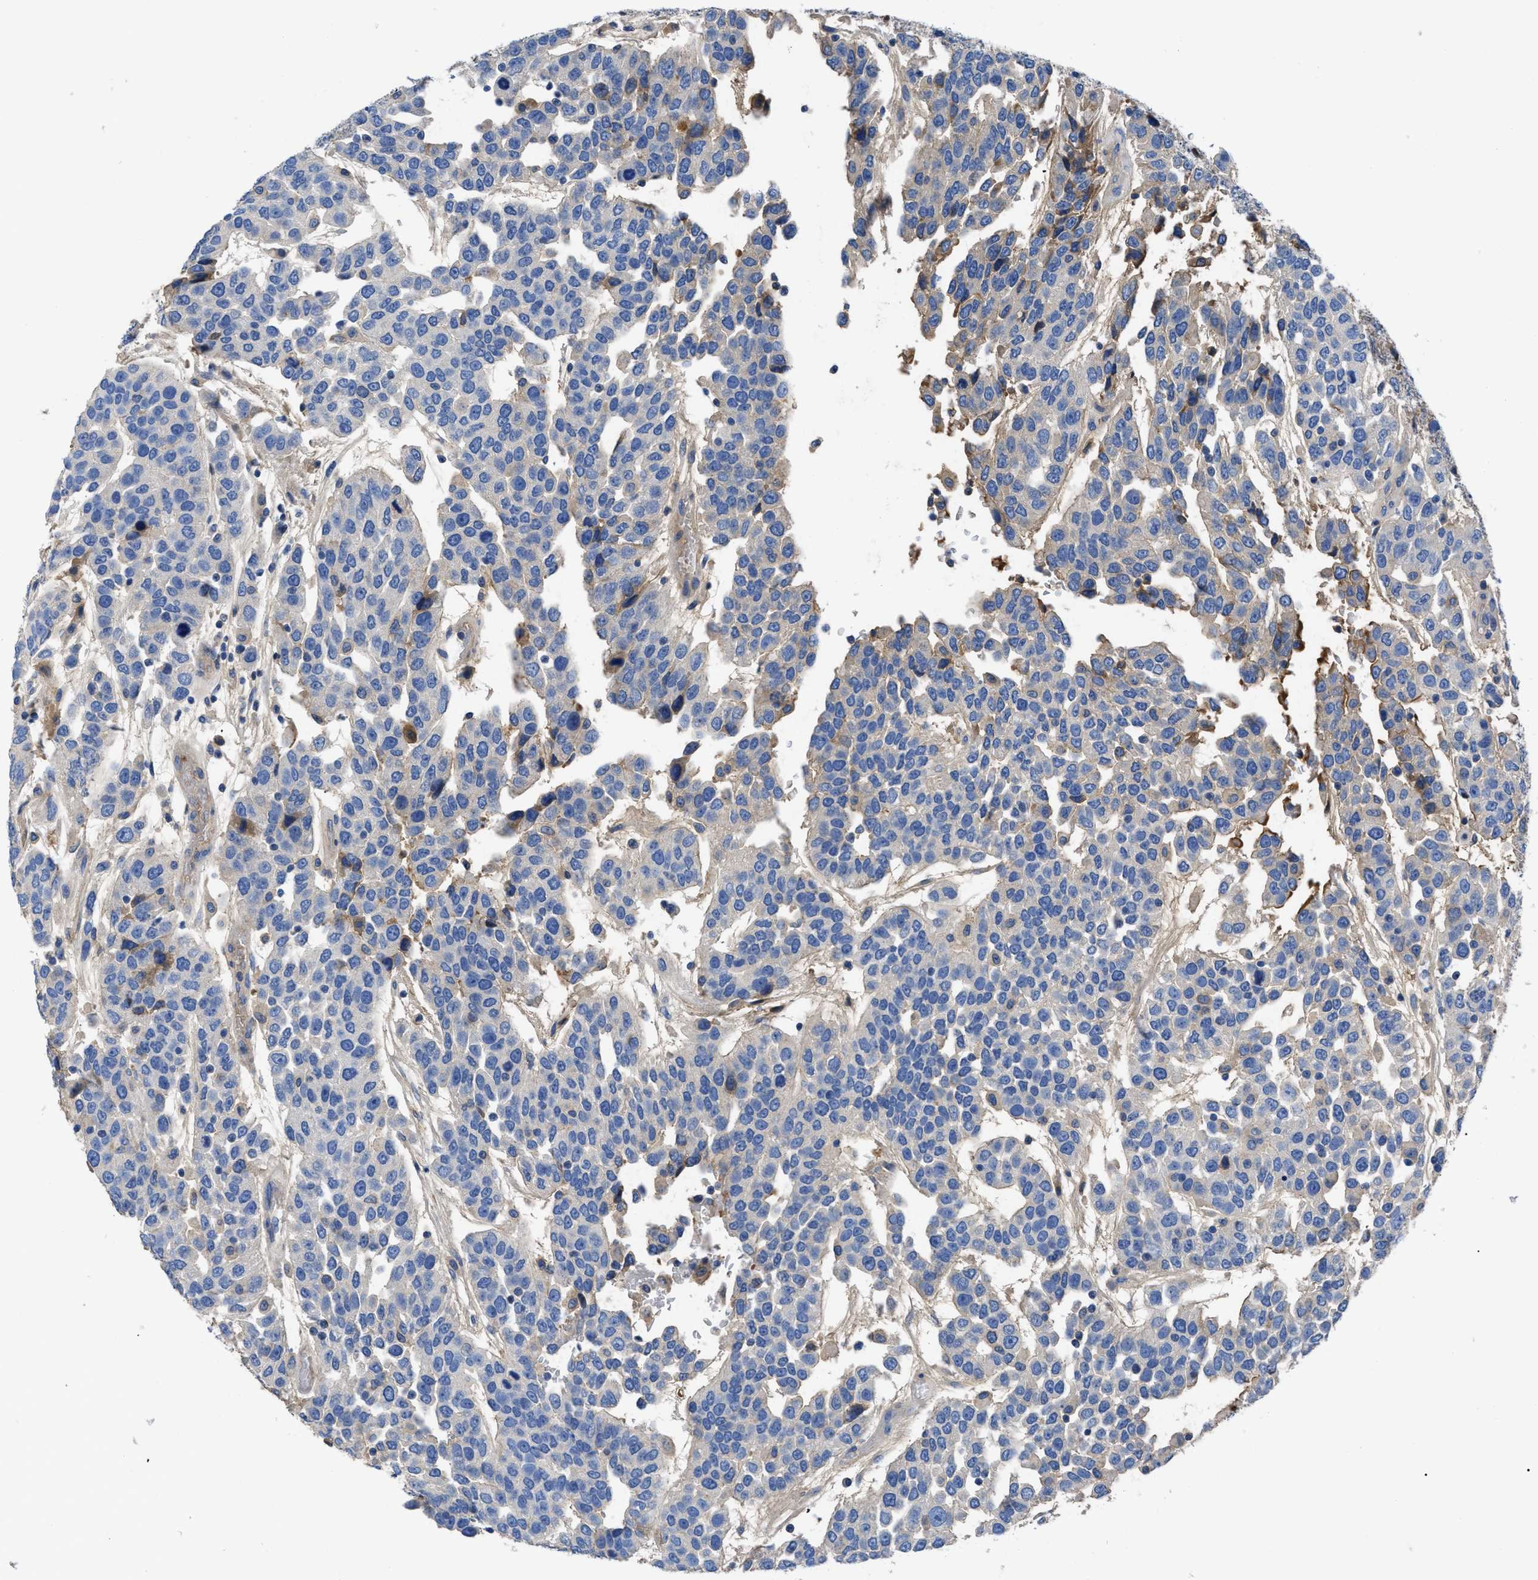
{"staining": {"intensity": "negative", "quantity": "none", "location": "none"}, "tissue": "urothelial cancer", "cell_type": "Tumor cells", "image_type": "cancer", "snomed": [{"axis": "morphology", "description": "Urothelial carcinoma, High grade"}, {"axis": "topography", "description": "Urinary bladder"}], "caption": "Micrograph shows no significant protein positivity in tumor cells of urothelial carcinoma (high-grade).", "gene": "SERPINA6", "patient": {"sex": "female", "age": 80}}